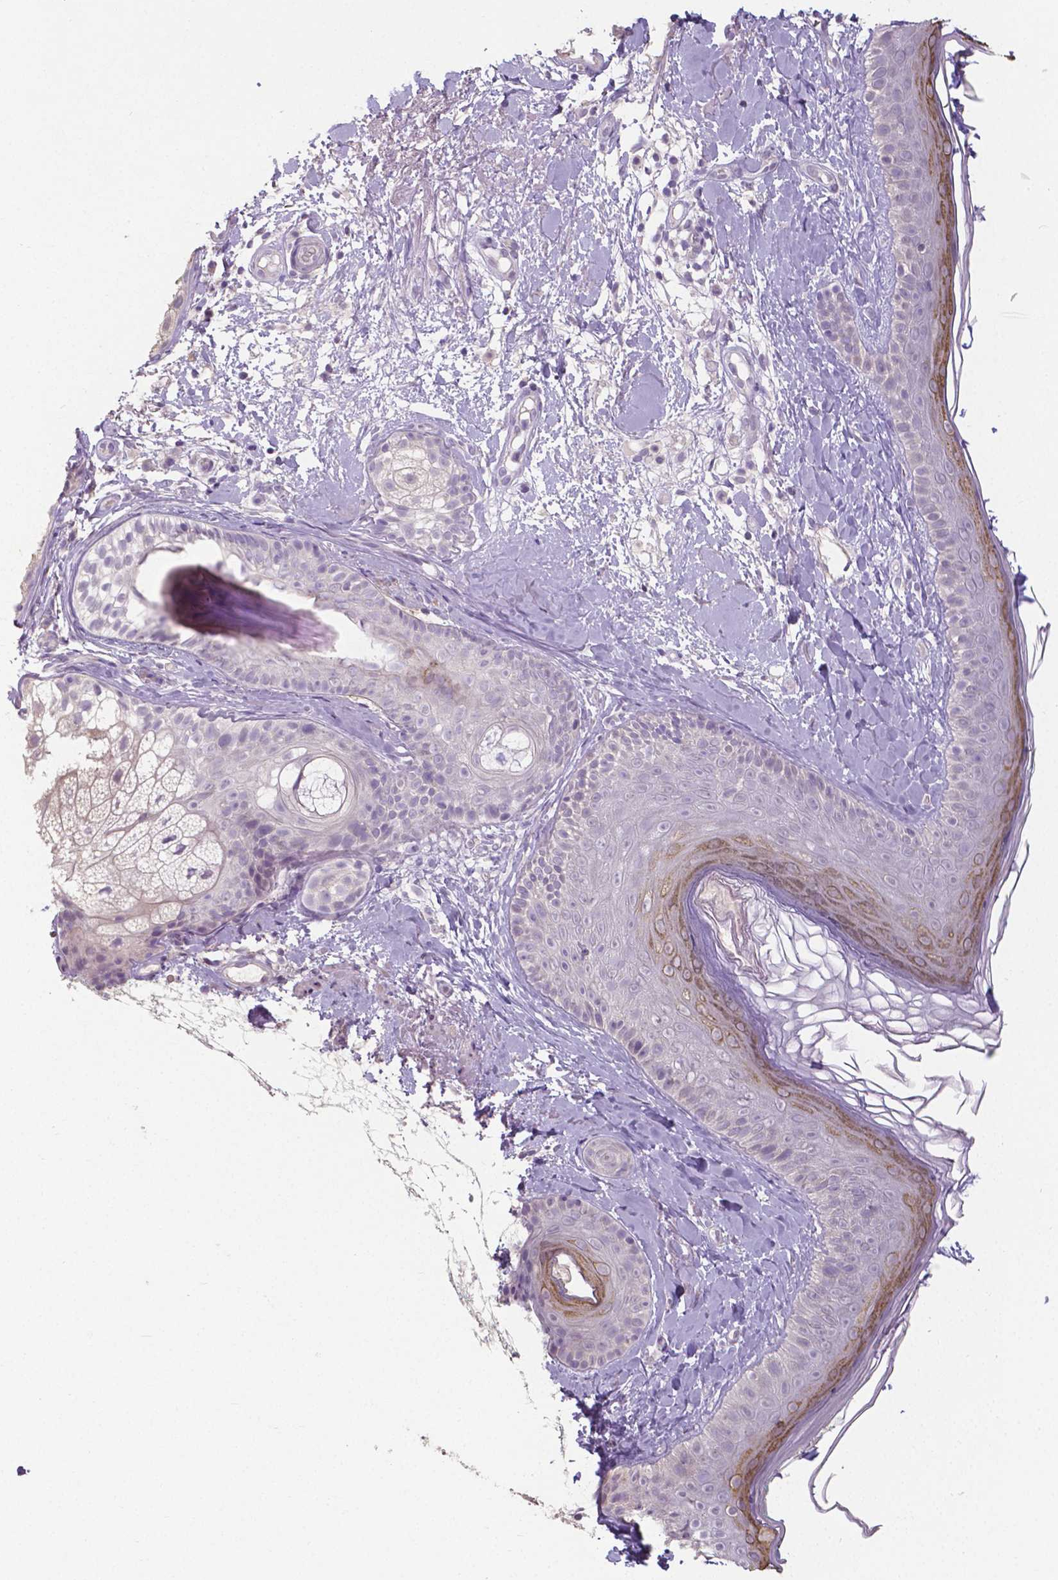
{"staining": {"intensity": "negative", "quantity": "none", "location": "none"}, "tissue": "skin", "cell_type": "Fibroblasts", "image_type": "normal", "snomed": [{"axis": "morphology", "description": "Normal tissue, NOS"}, {"axis": "topography", "description": "Skin"}], "caption": "This is a image of IHC staining of benign skin, which shows no staining in fibroblasts.", "gene": "CRMP1", "patient": {"sex": "male", "age": 73}}